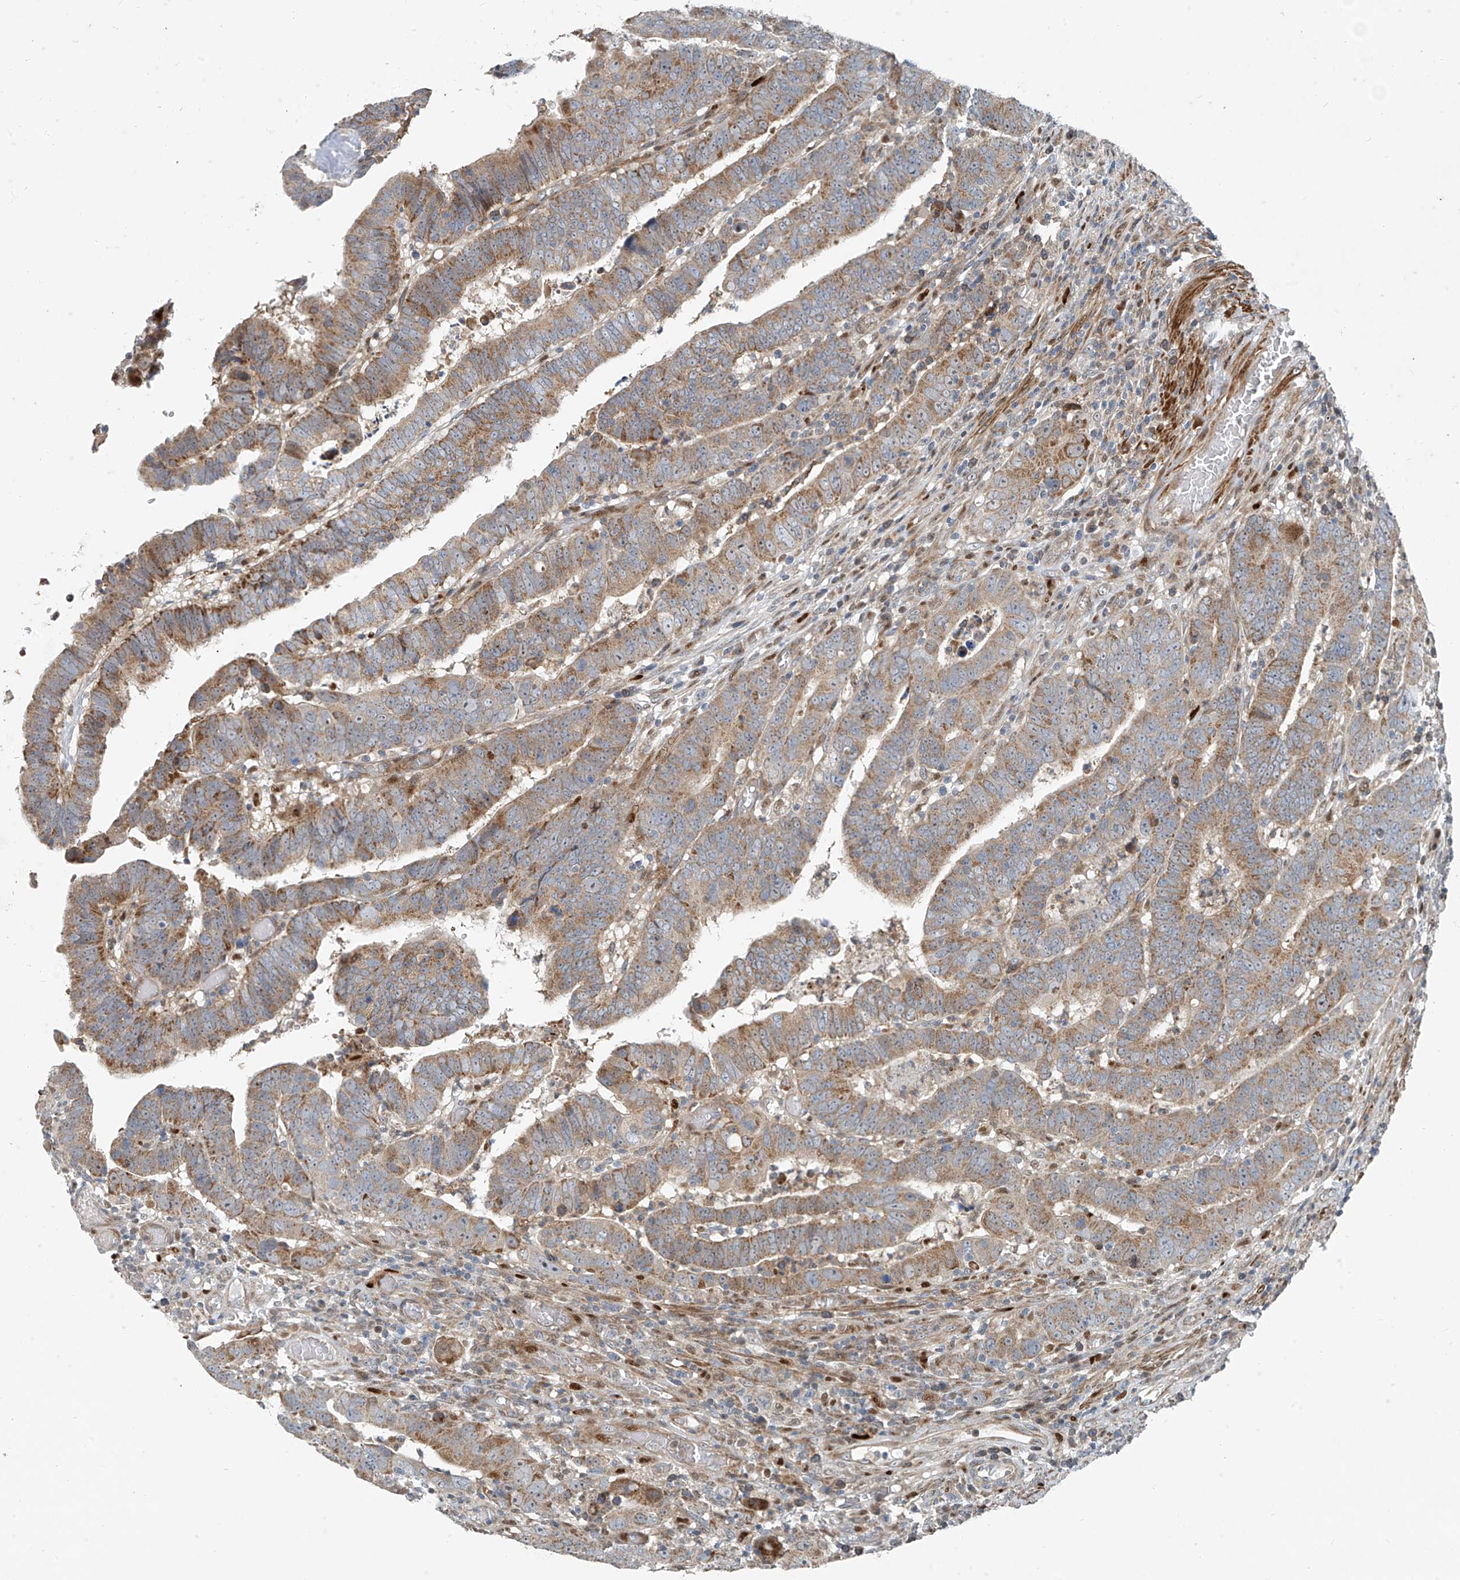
{"staining": {"intensity": "moderate", "quantity": "25%-75%", "location": "cytoplasmic/membranous,nuclear"}, "tissue": "colorectal cancer", "cell_type": "Tumor cells", "image_type": "cancer", "snomed": [{"axis": "morphology", "description": "Normal tissue, NOS"}, {"axis": "morphology", "description": "Adenocarcinoma, NOS"}, {"axis": "topography", "description": "Rectum"}], "caption": "Immunohistochemistry (IHC) (DAB (3,3'-diaminobenzidine)) staining of adenocarcinoma (colorectal) shows moderate cytoplasmic/membranous and nuclear protein expression in about 25%-75% of tumor cells.", "gene": "PPCS", "patient": {"sex": "female", "age": 65}}